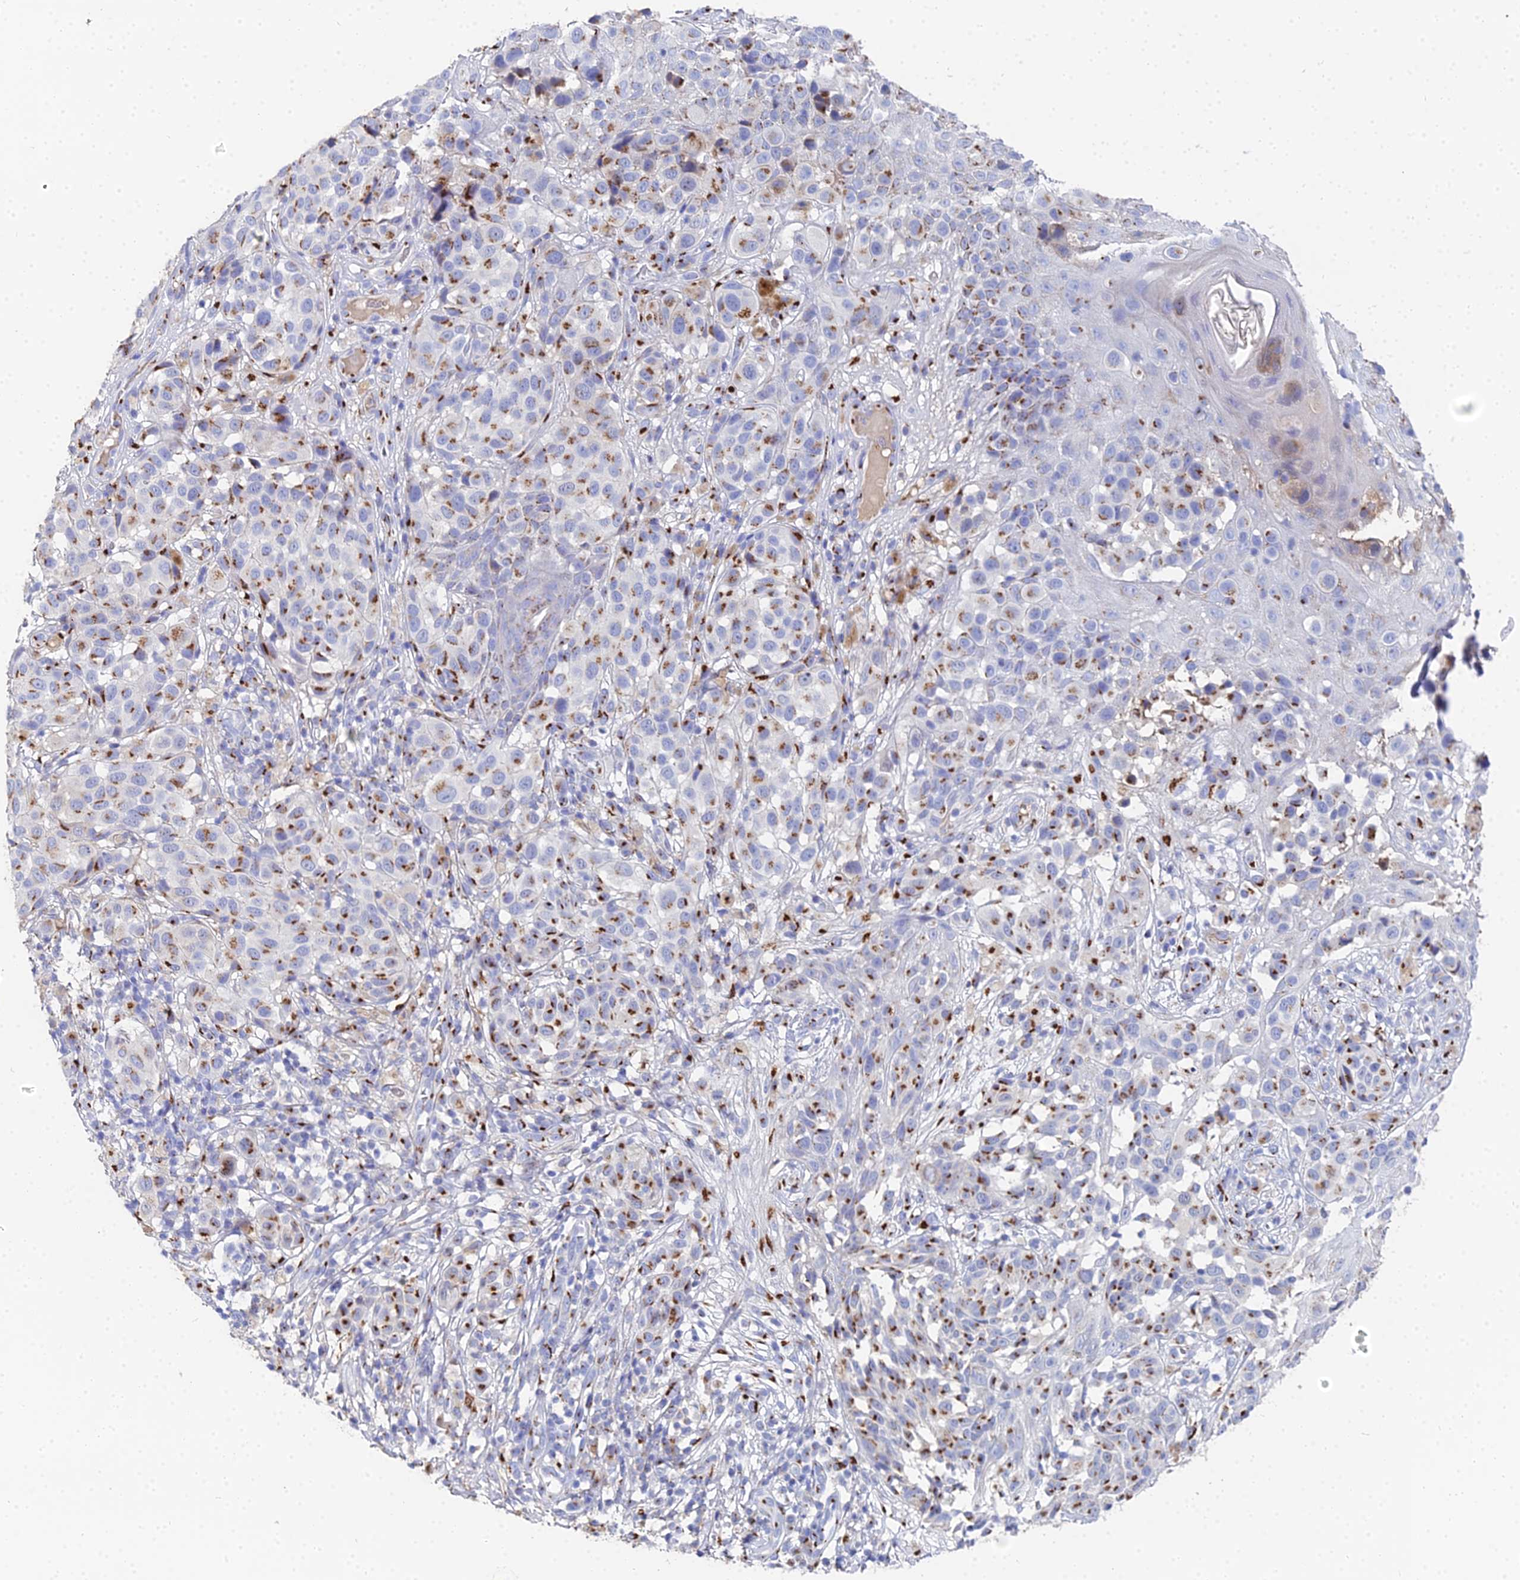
{"staining": {"intensity": "moderate", "quantity": ">75%", "location": "cytoplasmic/membranous"}, "tissue": "melanoma", "cell_type": "Tumor cells", "image_type": "cancer", "snomed": [{"axis": "morphology", "description": "Malignant melanoma, NOS"}, {"axis": "topography", "description": "Skin"}], "caption": "This is a photomicrograph of immunohistochemistry staining of melanoma, which shows moderate positivity in the cytoplasmic/membranous of tumor cells.", "gene": "ENSG00000268674", "patient": {"sex": "male", "age": 38}}